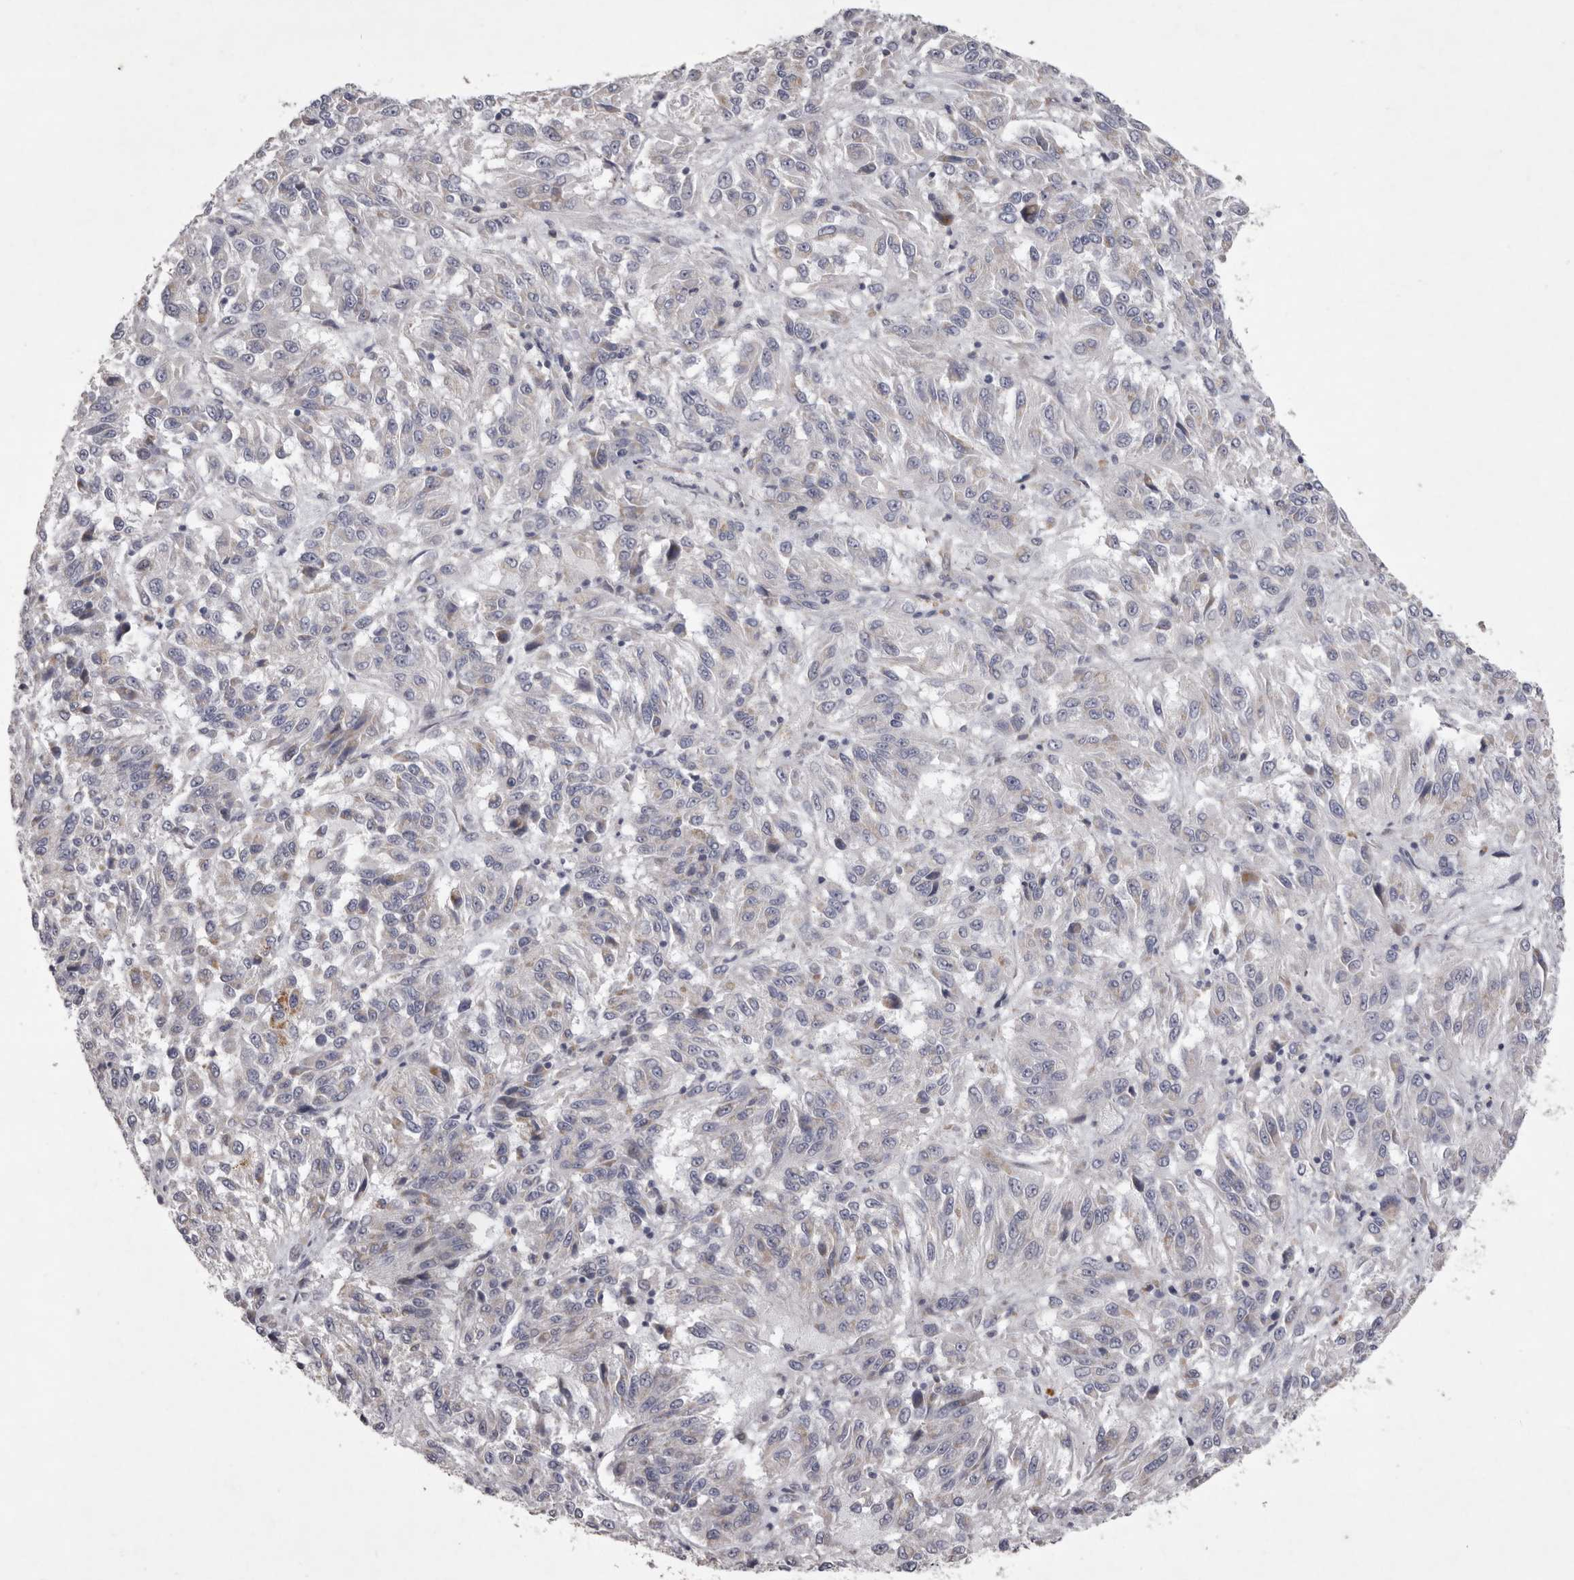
{"staining": {"intensity": "negative", "quantity": "none", "location": "none"}, "tissue": "melanoma", "cell_type": "Tumor cells", "image_type": "cancer", "snomed": [{"axis": "morphology", "description": "Malignant melanoma, Metastatic site"}, {"axis": "topography", "description": "Lung"}], "caption": "This is an IHC histopathology image of melanoma. There is no positivity in tumor cells.", "gene": "NKAIN4", "patient": {"sex": "male", "age": 64}}